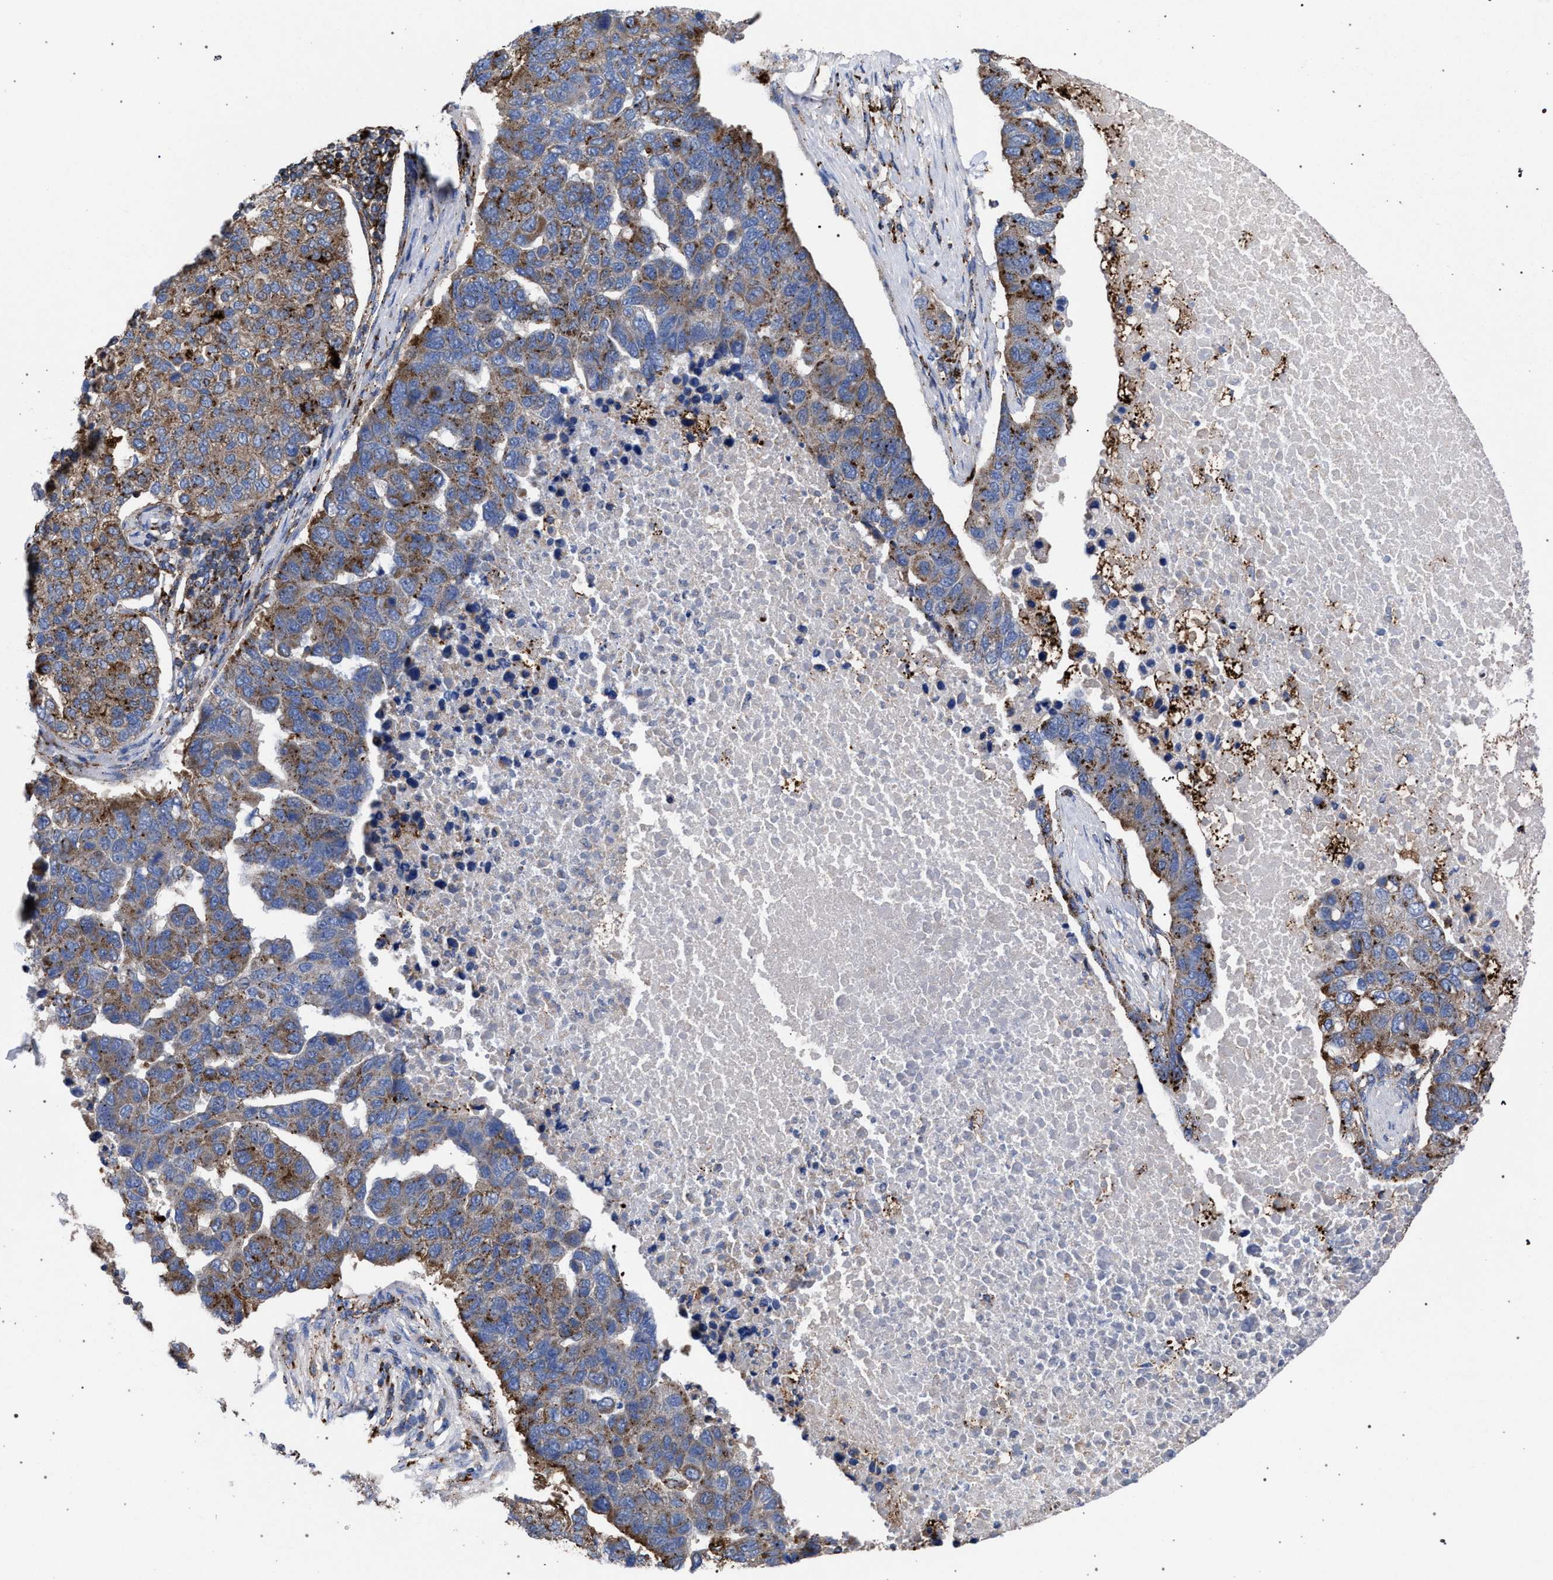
{"staining": {"intensity": "moderate", "quantity": ">75%", "location": "cytoplasmic/membranous"}, "tissue": "pancreatic cancer", "cell_type": "Tumor cells", "image_type": "cancer", "snomed": [{"axis": "morphology", "description": "Adenocarcinoma, NOS"}, {"axis": "topography", "description": "Pancreas"}], "caption": "Moderate cytoplasmic/membranous positivity for a protein is appreciated in approximately >75% of tumor cells of pancreatic cancer using immunohistochemistry.", "gene": "PPT1", "patient": {"sex": "female", "age": 61}}